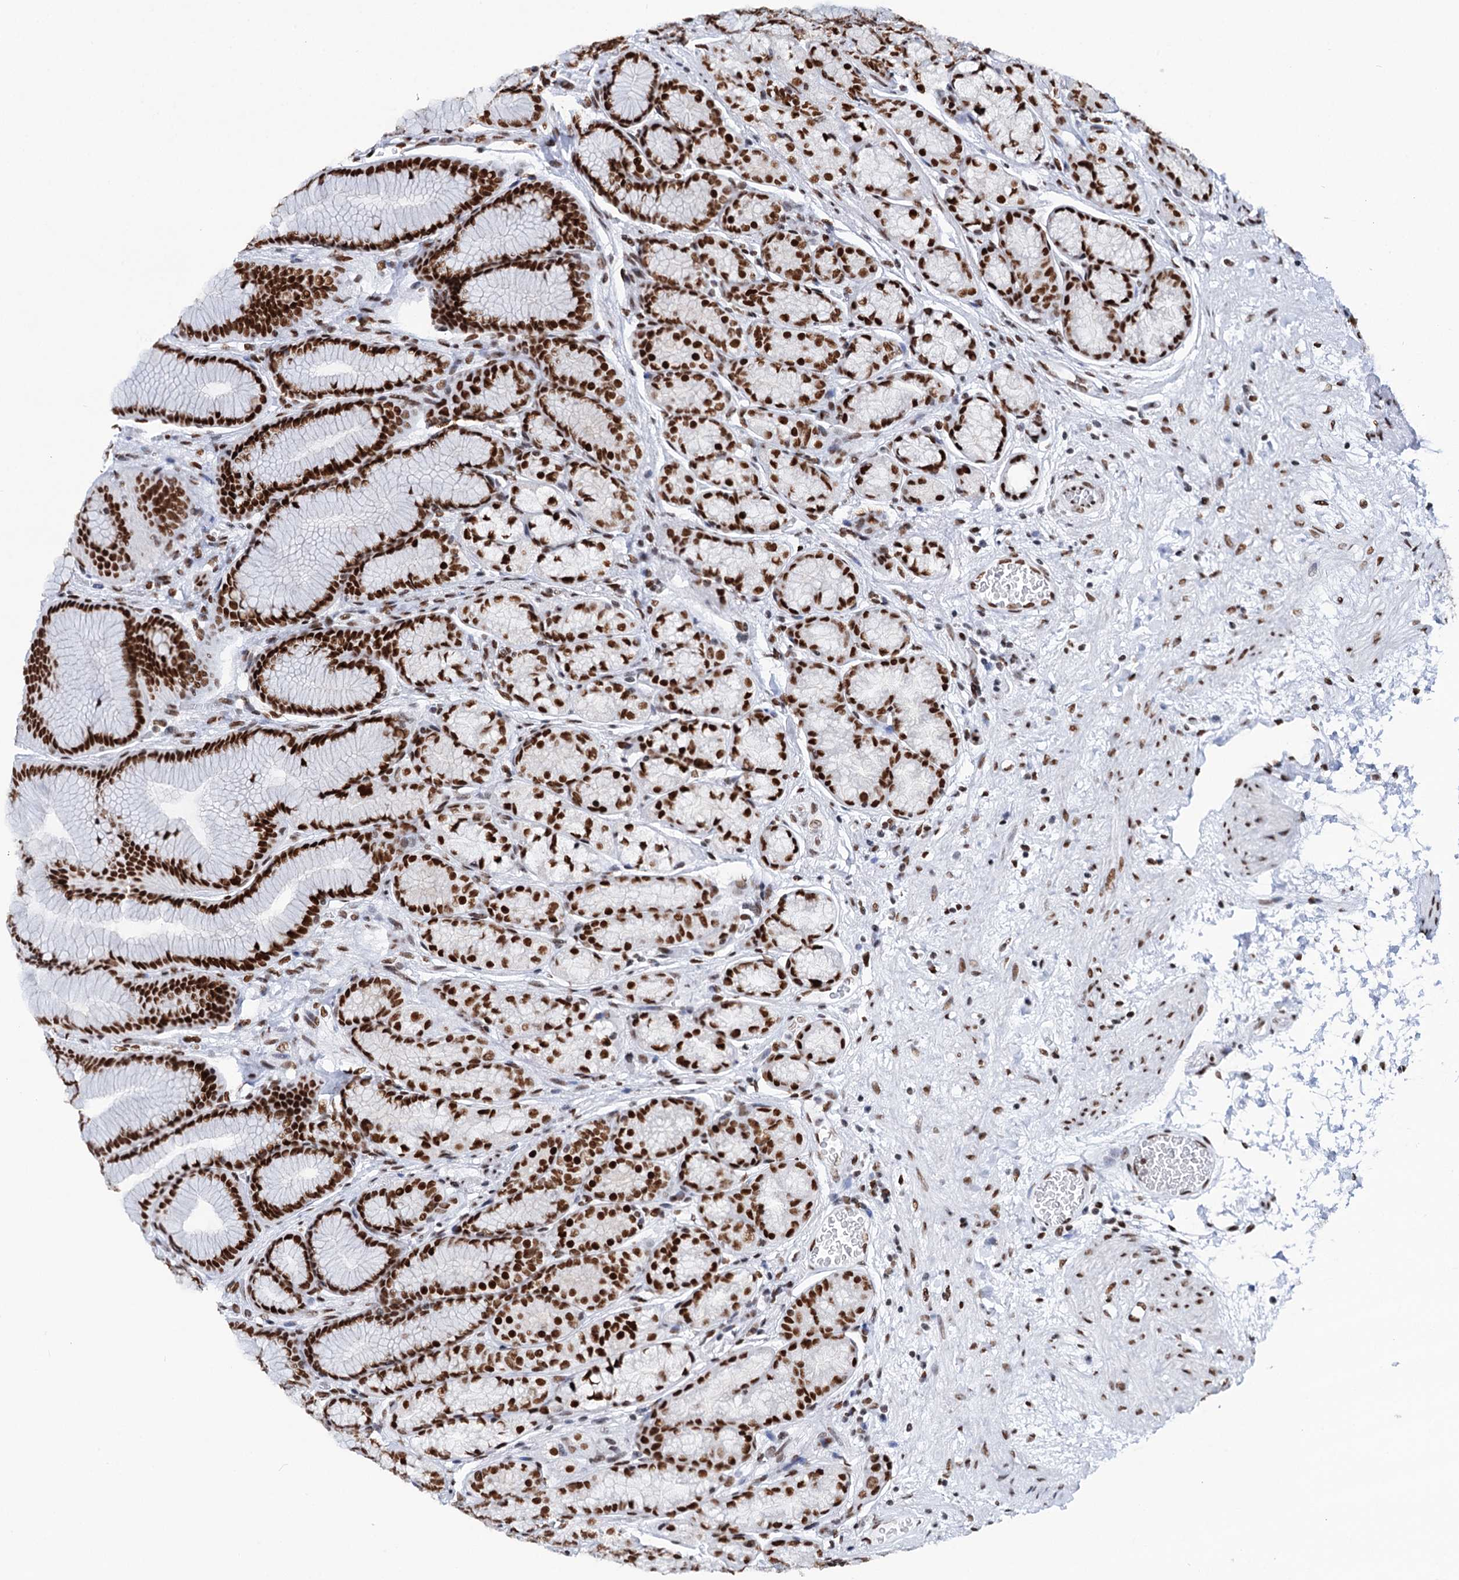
{"staining": {"intensity": "strong", "quantity": ">75%", "location": "nuclear"}, "tissue": "stomach", "cell_type": "Glandular cells", "image_type": "normal", "snomed": [{"axis": "morphology", "description": "Normal tissue, NOS"}, {"axis": "morphology", "description": "Adenocarcinoma, NOS"}, {"axis": "morphology", "description": "Adenocarcinoma, High grade"}, {"axis": "topography", "description": "Stomach, upper"}, {"axis": "topography", "description": "Stomach"}], "caption": "IHC histopathology image of unremarkable stomach: stomach stained using IHC reveals high levels of strong protein expression localized specifically in the nuclear of glandular cells, appearing as a nuclear brown color.", "gene": "MATR3", "patient": {"sex": "female", "age": 65}}